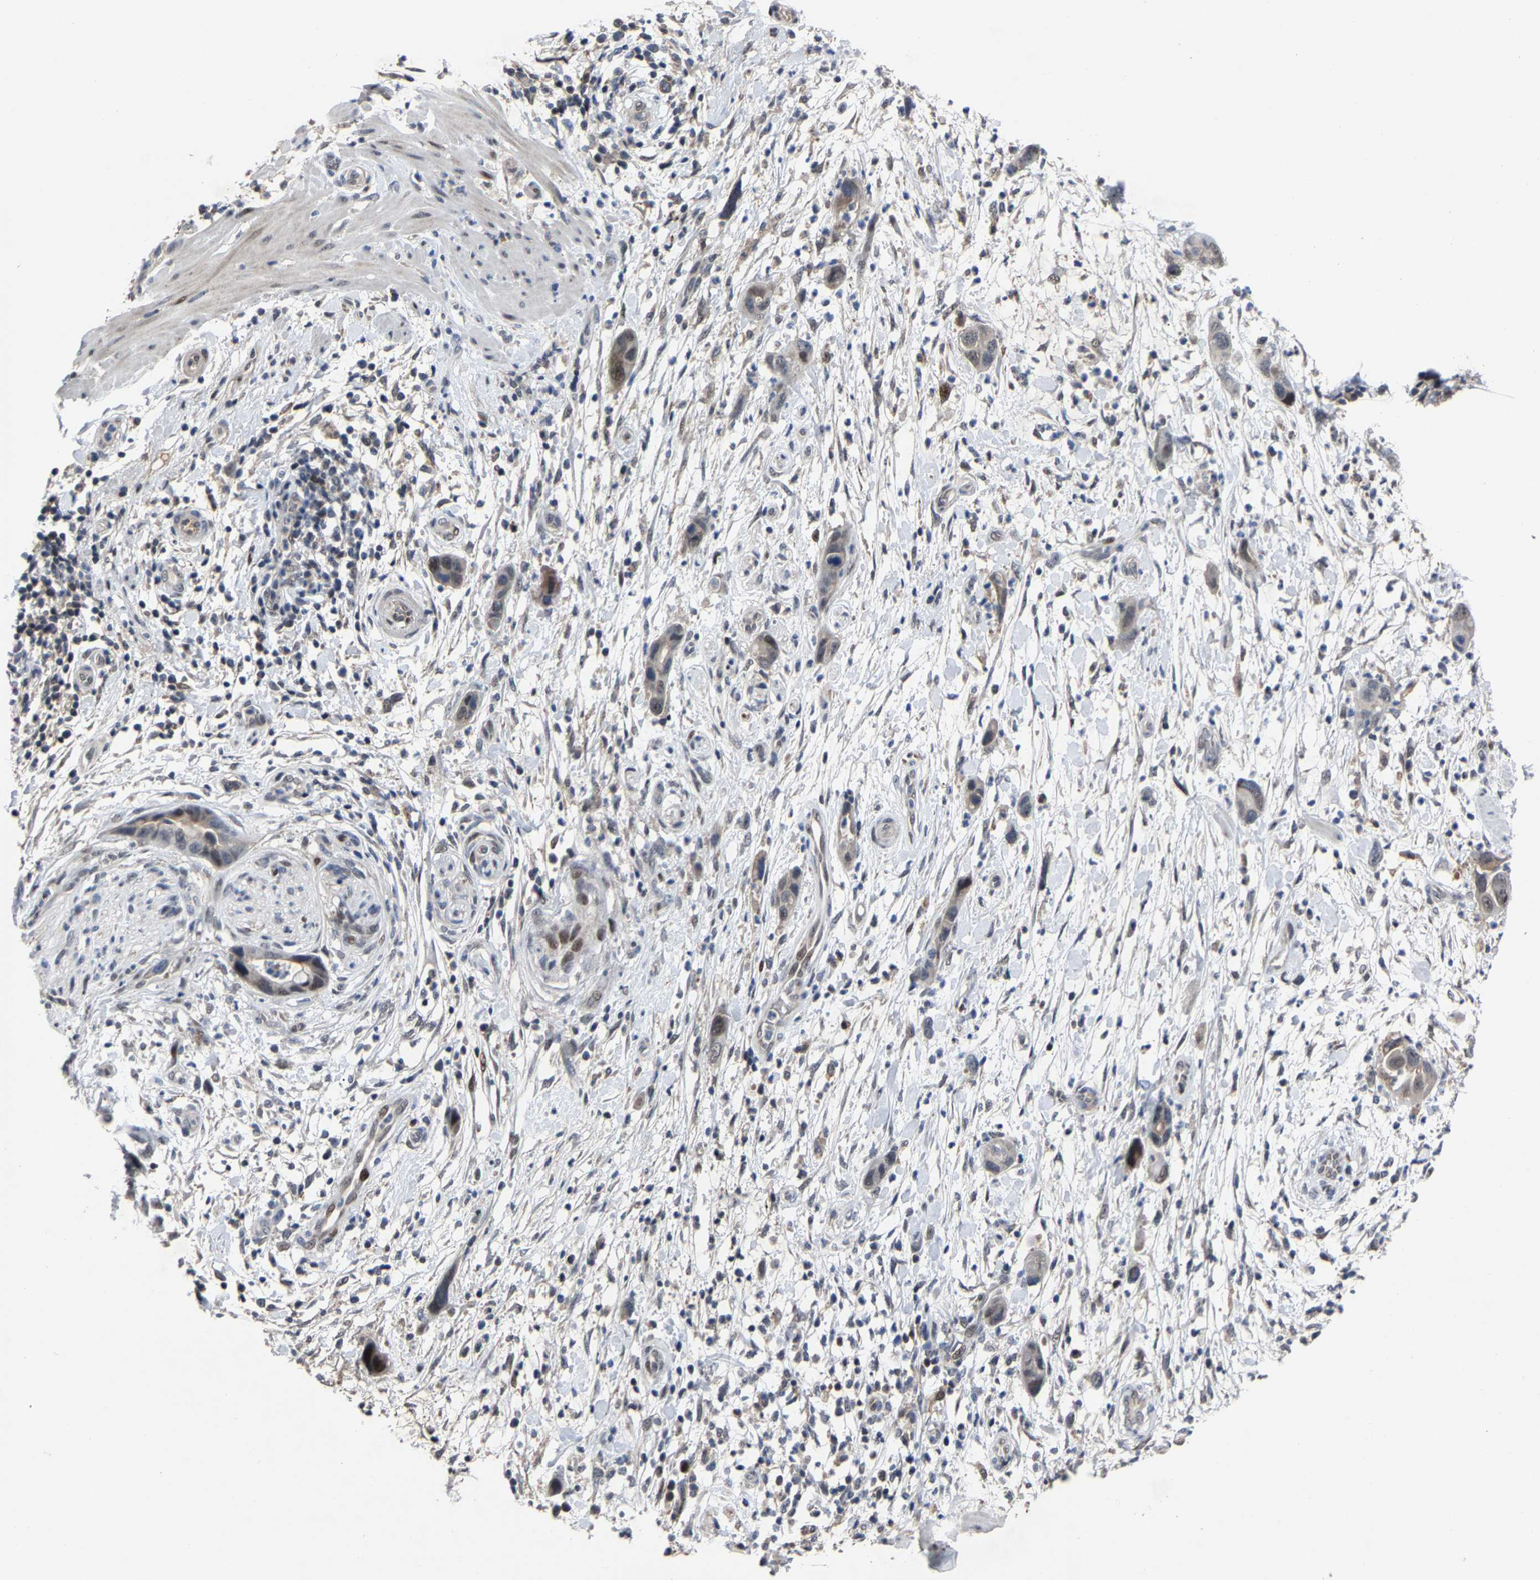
{"staining": {"intensity": "weak", "quantity": "25%-75%", "location": "nuclear"}, "tissue": "pancreatic cancer", "cell_type": "Tumor cells", "image_type": "cancer", "snomed": [{"axis": "morphology", "description": "Adenocarcinoma, NOS"}, {"axis": "topography", "description": "Pancreas"}], "caption": "Pancreatic cancer tissue exhibits weak nuclear positivity in approximately 25%-75% of tumor cells, visualized by immunohistochemistry. Using DAB (brown) and hematoxylin (blue) stains, captured at high magnification using brightfield microscopy.", "gene": "LSM8", "patient": {"sex": "female", "age": 71}}